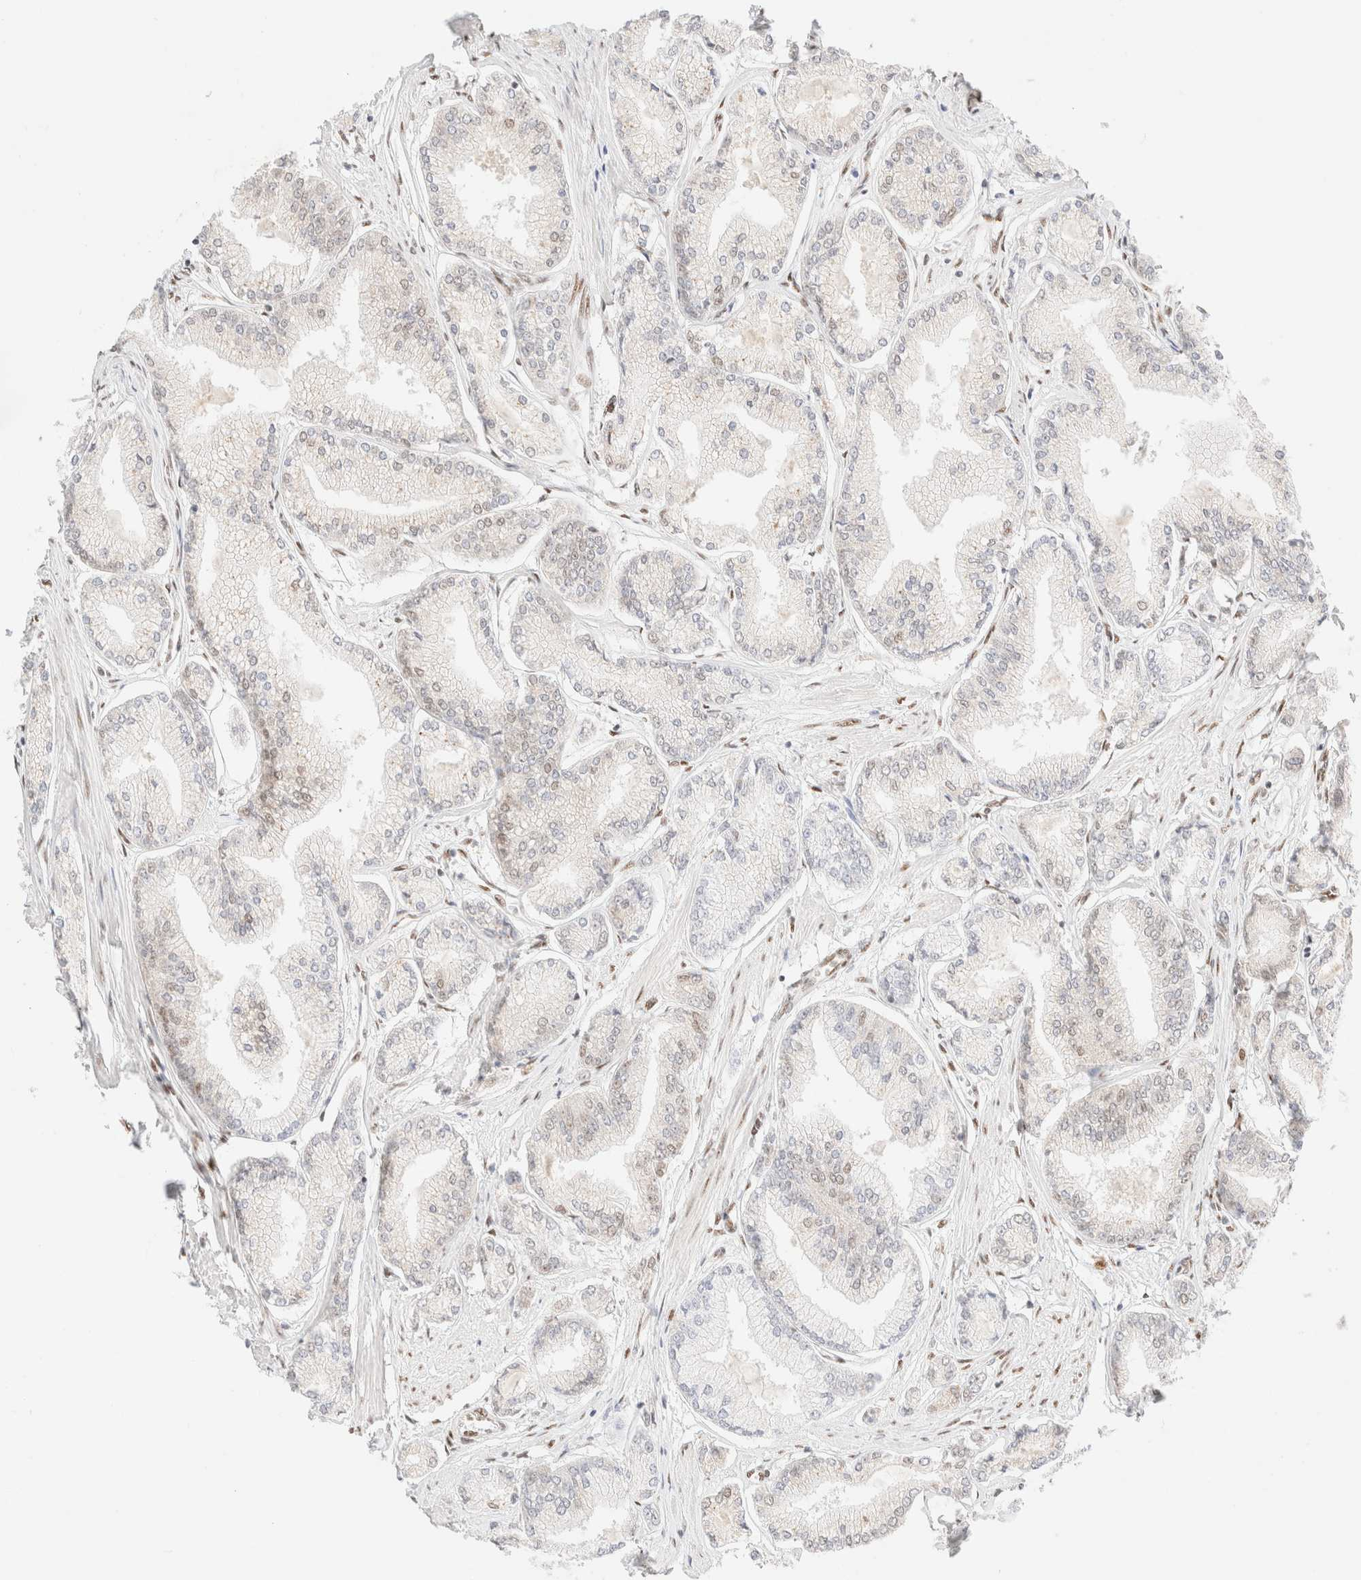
{"staining": {"intensity": "weak", "quantity": "<25%", "location": "nuclear"}, "tissue": "prostate cancer", "cell_type": "Tumor cells", "image_type": "cancer", "snomed": [{"axis": "morphology", "description": "Adenocarcinoma, Low grade"}, {"axis": "topography", "description": "Prostate"}], "caption": "Tumor cells show no significant protein expression in low-grade adenocarcinoma (prostate).", "gene": "CIC", "patient": {"sex": "male", "age": 52}}